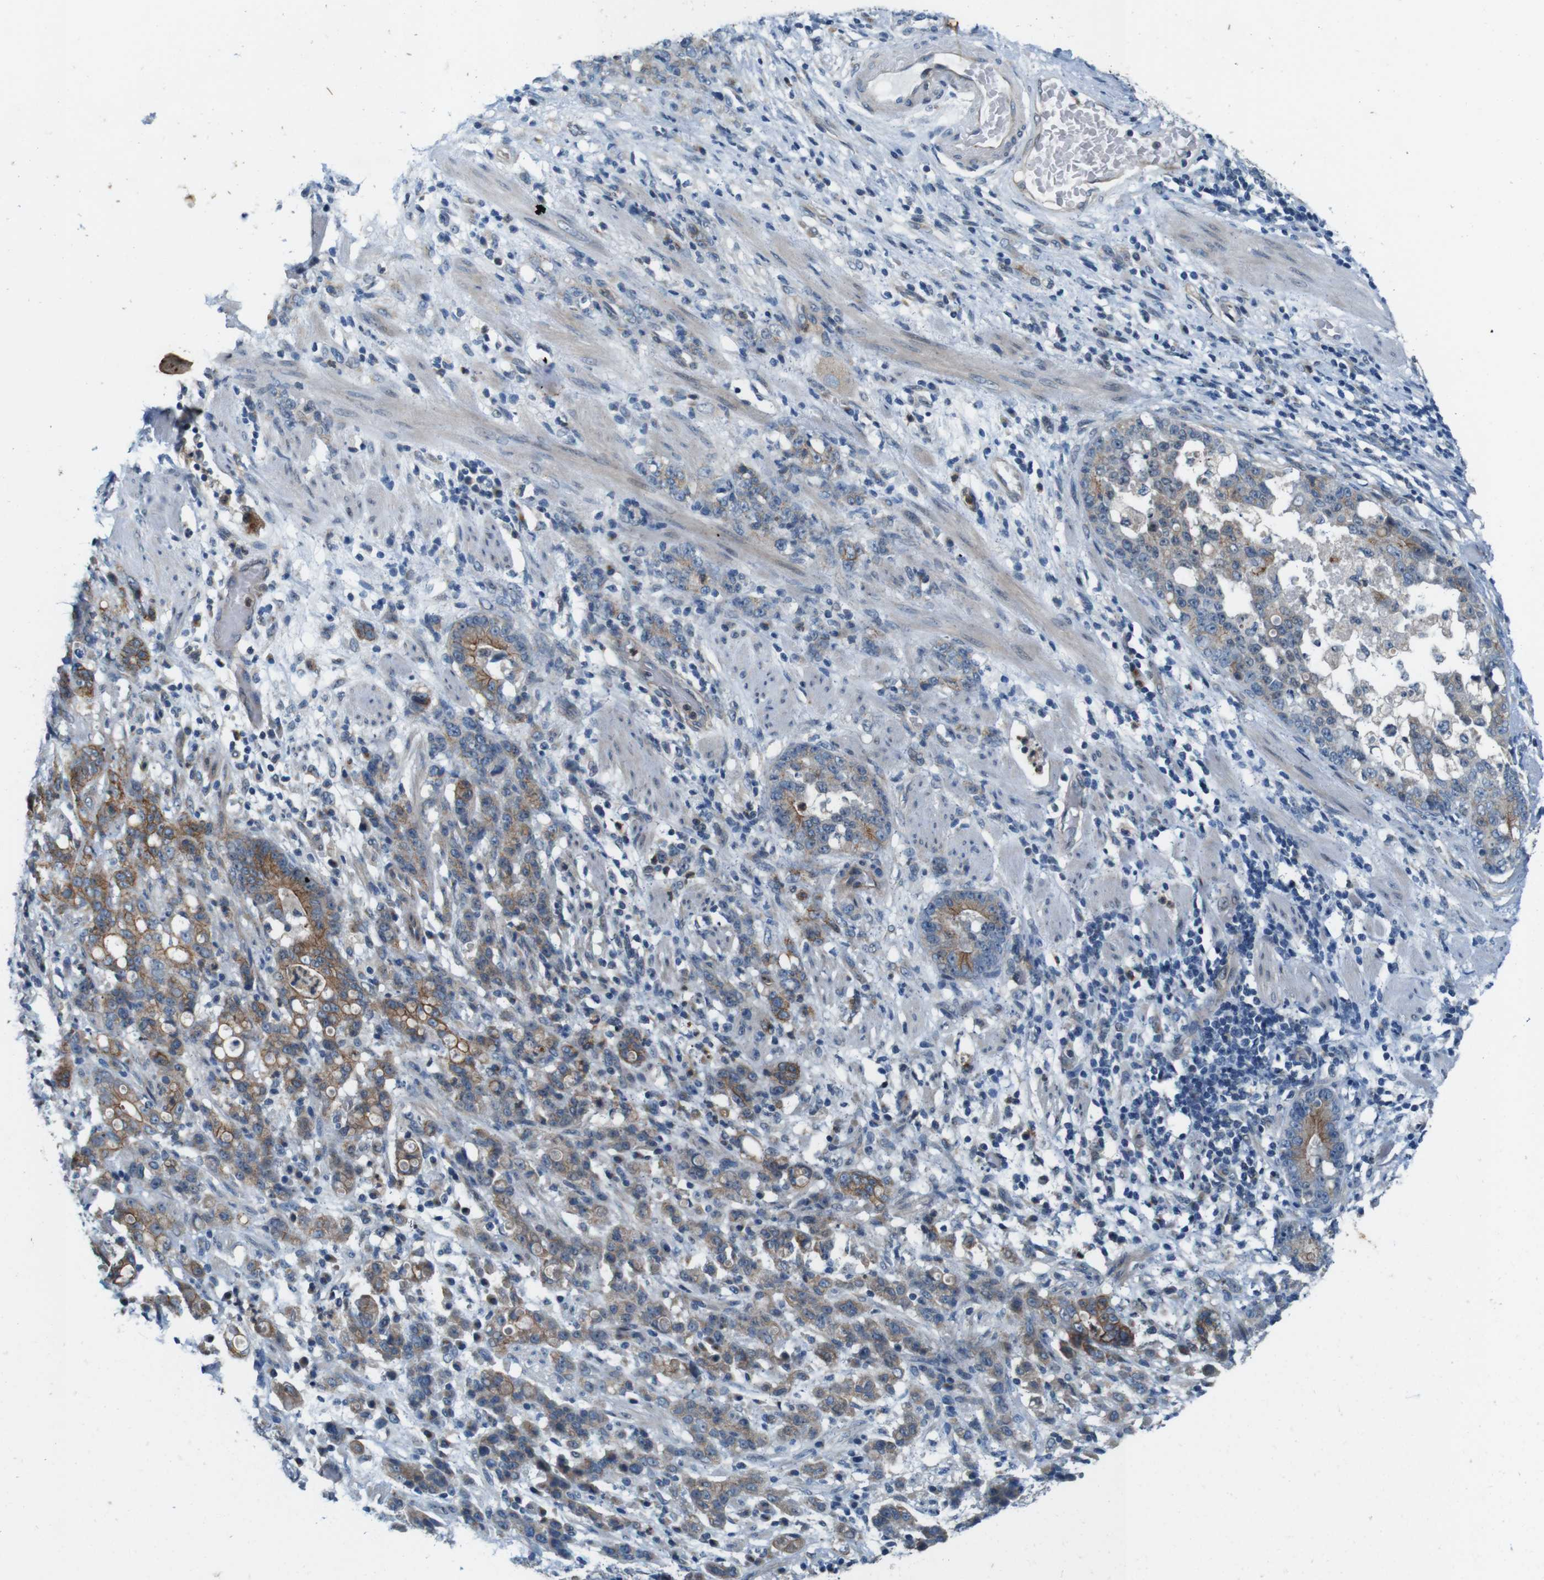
{"staining": {"intensity": "moderate", "quantity": "25%-75%", "location": "cytoplasmic/membranous"}, "tissue": "stomach cancer", "cell_type": "Tumor cells", "image_type": "cancer", "snomed": [{"axis": "morphology", "description": "Adenocarcinoma, NOS"}, {"axis": "topography", "description": "Stomach, lower"}], "caption": "DAB (3,3'-diaminobenzidine) immunohistochemical staining of human adenocarcinoma (stomach) displays moderate cytoplasmic/membranous protein expression in approximately 25%-75% of tumor cells.", "gene": "SKI", "patient": {"sex": "male", "age": 88}}